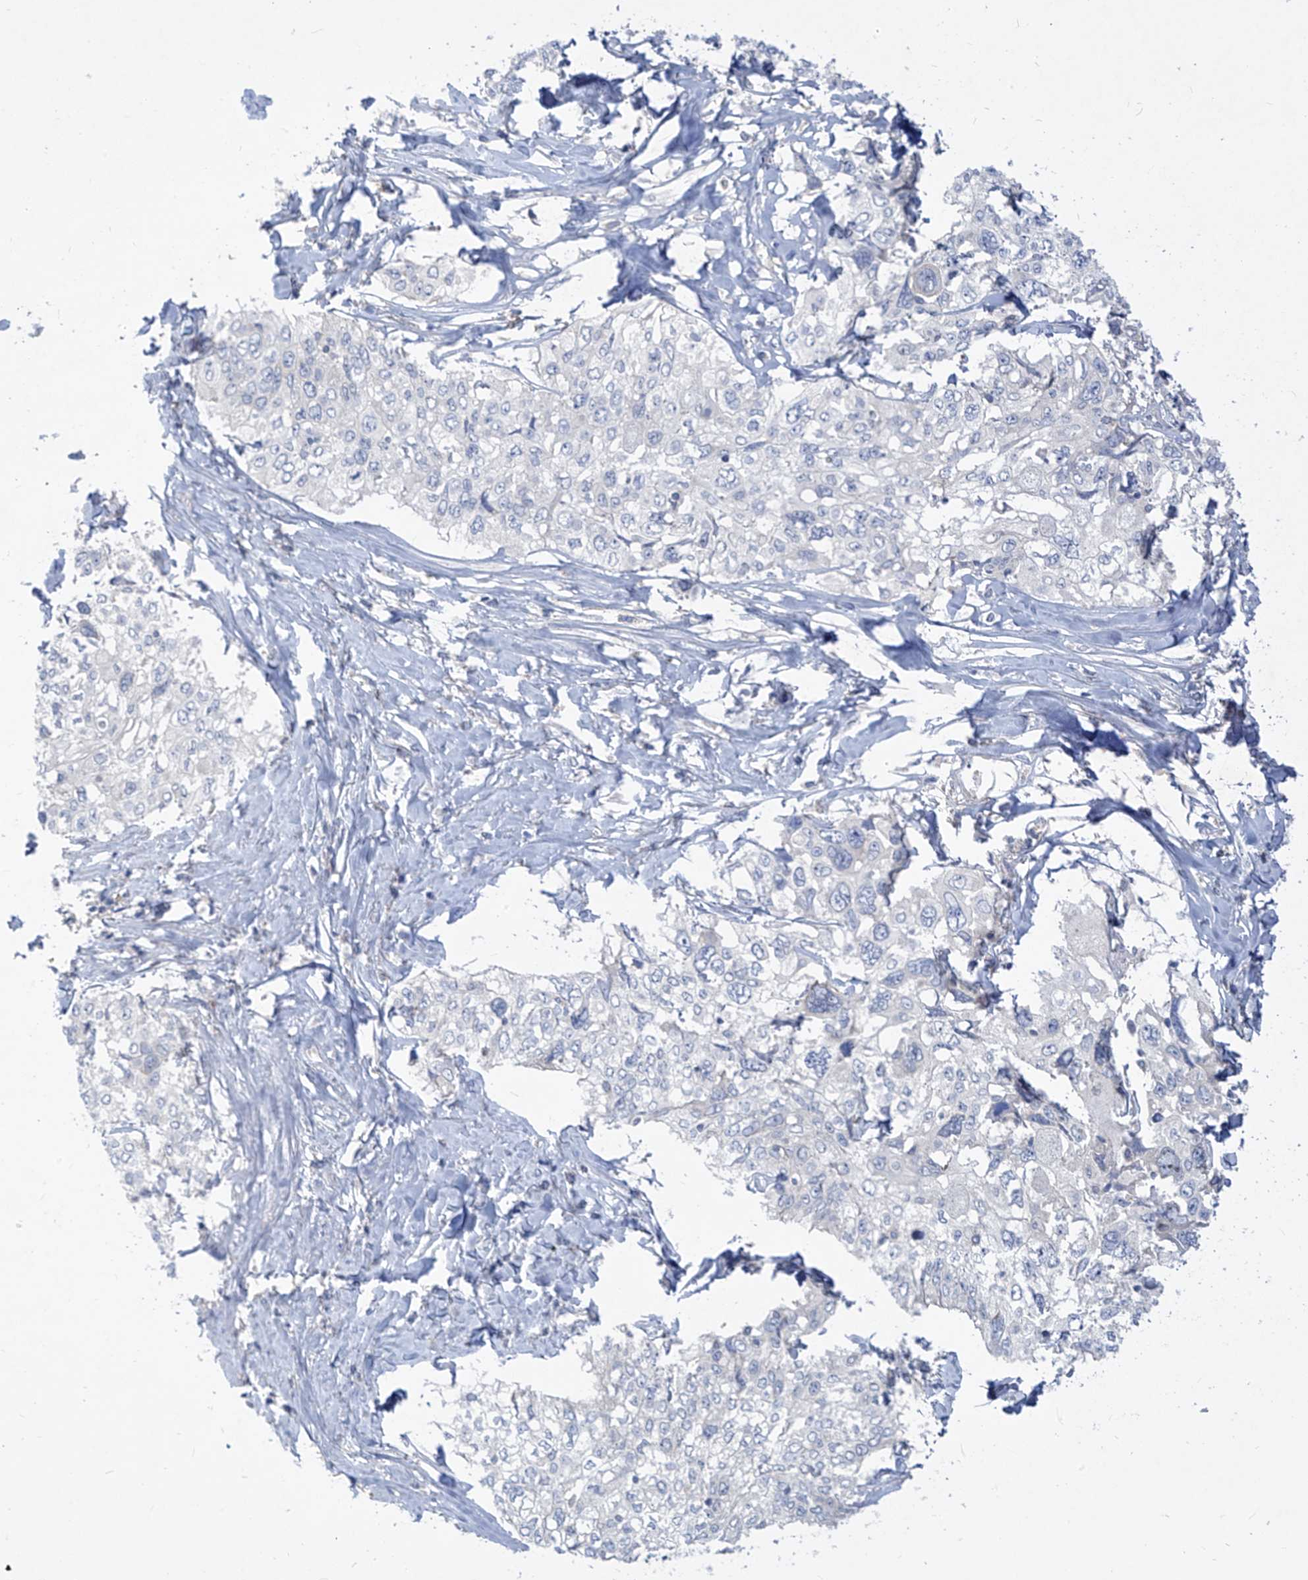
{"staining": {"intensity": "negative", "quantity": "none", "location": "none"}, "tissue": "cervical cancer", "cell_type": "Tumor cells", "image_type": "cancer", "snomed": [{"axis": "morphology", "description": "Squamous cell carcinoma, NOS"}, {"axis": "topography", "description": "Cervix"}], "caption": "Immunohistochemical staining of human cervical cancer shows no significant staining in tumor cells. (DAB IHC visualized using brightfield microscopy, high magnification).", "gene": "DGKQ", "patient": {"sex": "female", "age": 31}}